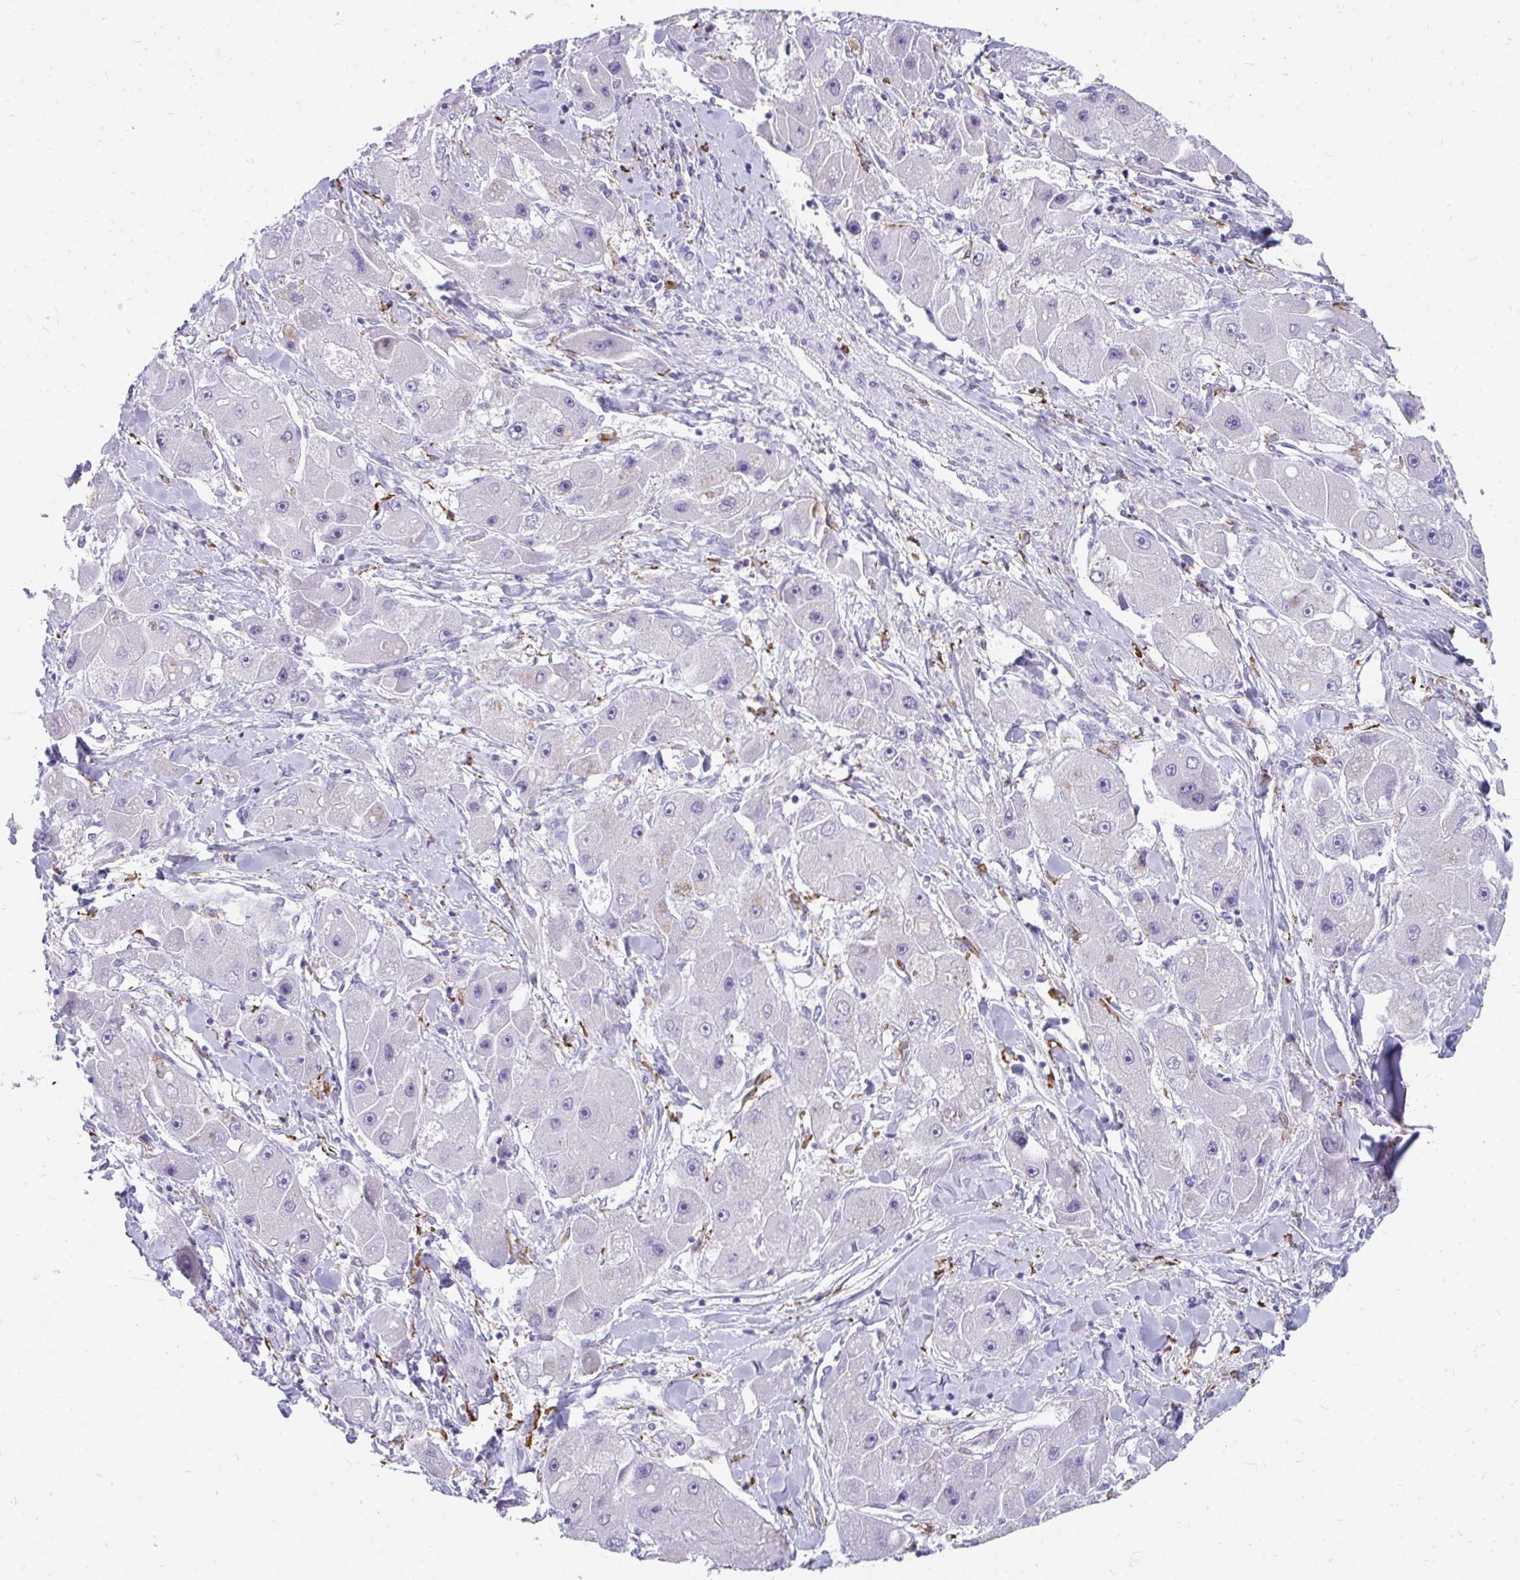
{"staining": {"intensity": "negative", "quantity": "none", "location": "none"}, "tissue": "liver cancer", "cell_type": "Tumor cells", "image_type": "cancer", "snomed": [{"axis": "morphology", "description": "Carcinoma, Hepatocellular, NOS"}, {"axis": "topography", "description": "Liver"}], "caption": "High power microscopy histopathology image of an immunohistochemistry image of liver cancer, revealing no significant staining in tumor cells.", "gene": "CD163", "patient": {"sex": "male", "age": 24}}